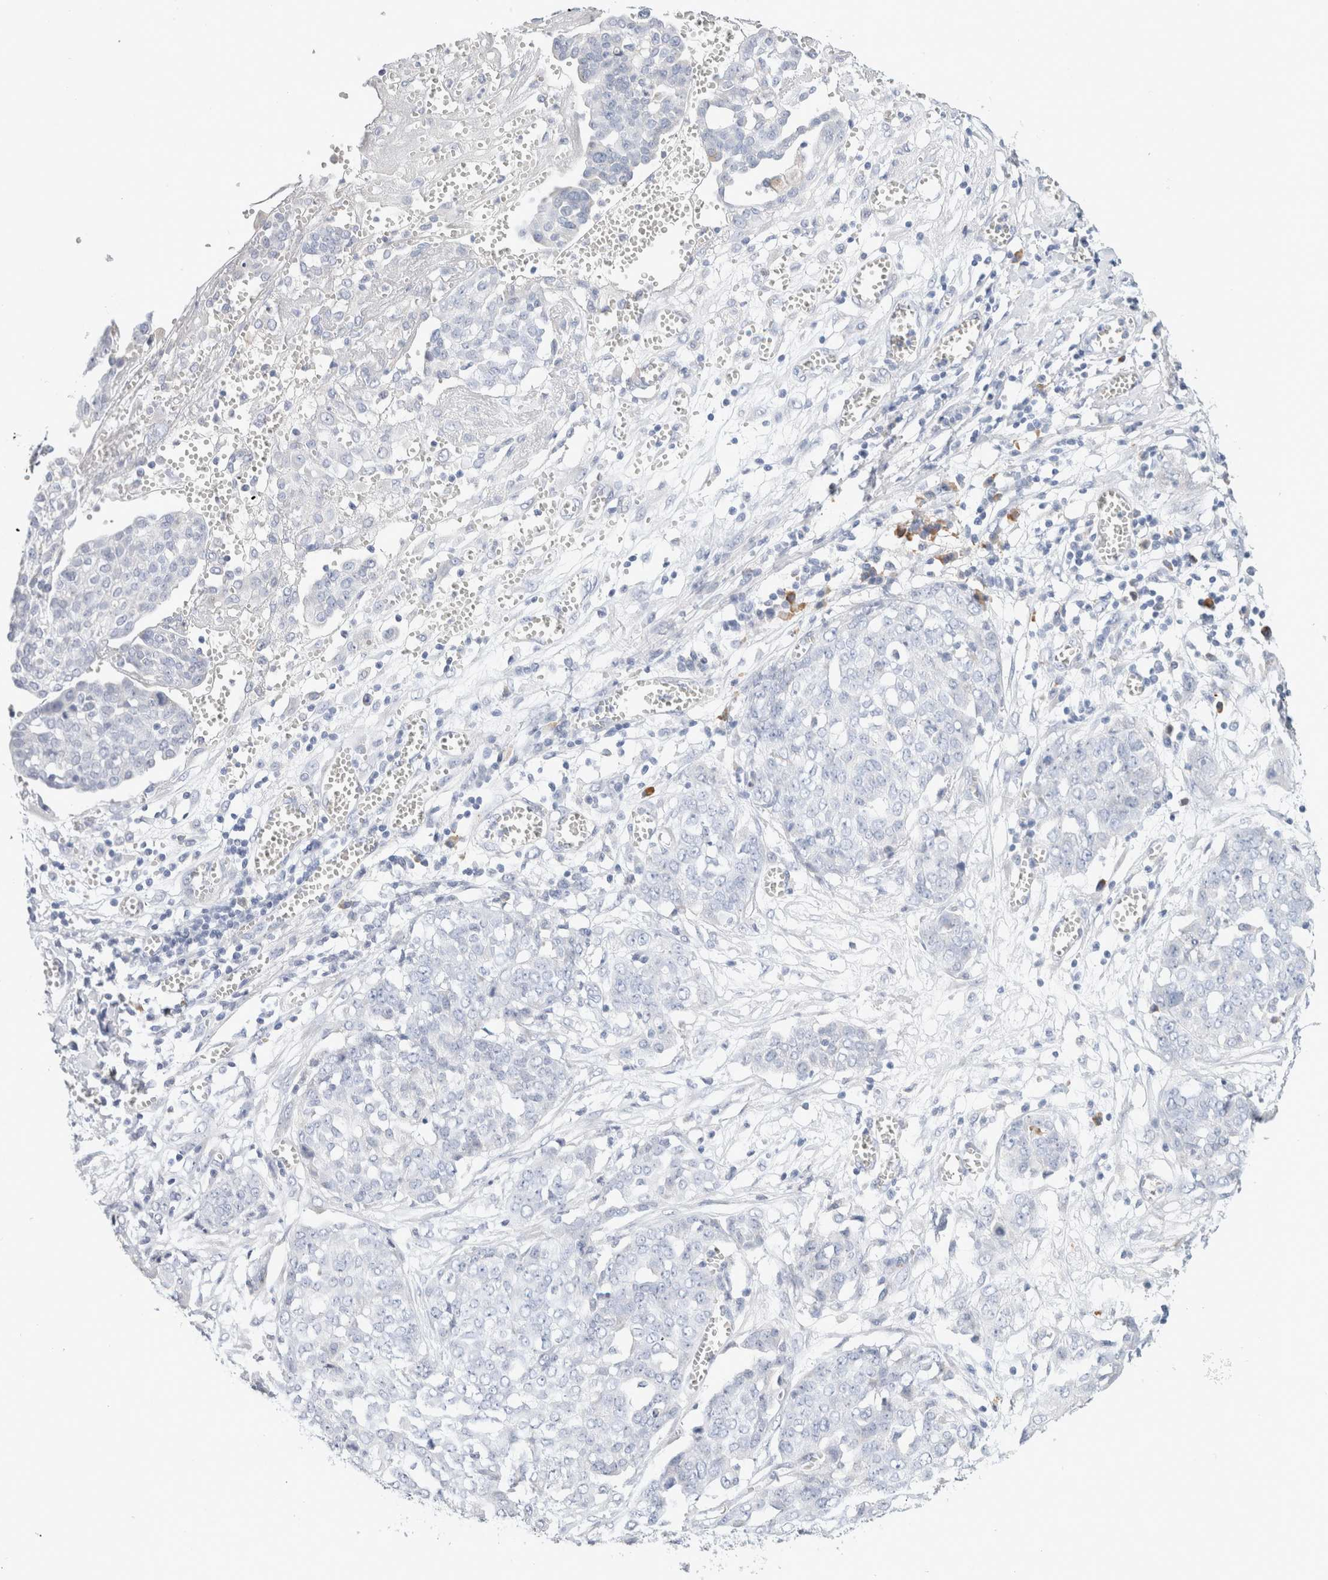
{"staining": {"intensity": "negative", "quantity": "none", "location": "none"}, "tissue": "ovarian cancer", "cell_type": "Tumor cells", "image_type": "cancer", "snomed": [{"axis": "morphology", "description": "Cystadenocarcinoma, serous, NOS"}, {"axis": "topography", "description": "Soft tissue"}, {"axis": "topography", "description": "Ovary"}], "caption": "Immunohistochemistry (IHC) micrograph of neoplastic tissue: ovarian serous cystadenocarcinoma stained with DAB (3,3'-diaminobenzidine) exhibits no significant protein expression in tumor cells.", "gene": "GADD45G", "patient": {"sex": "female", "age": 57}}